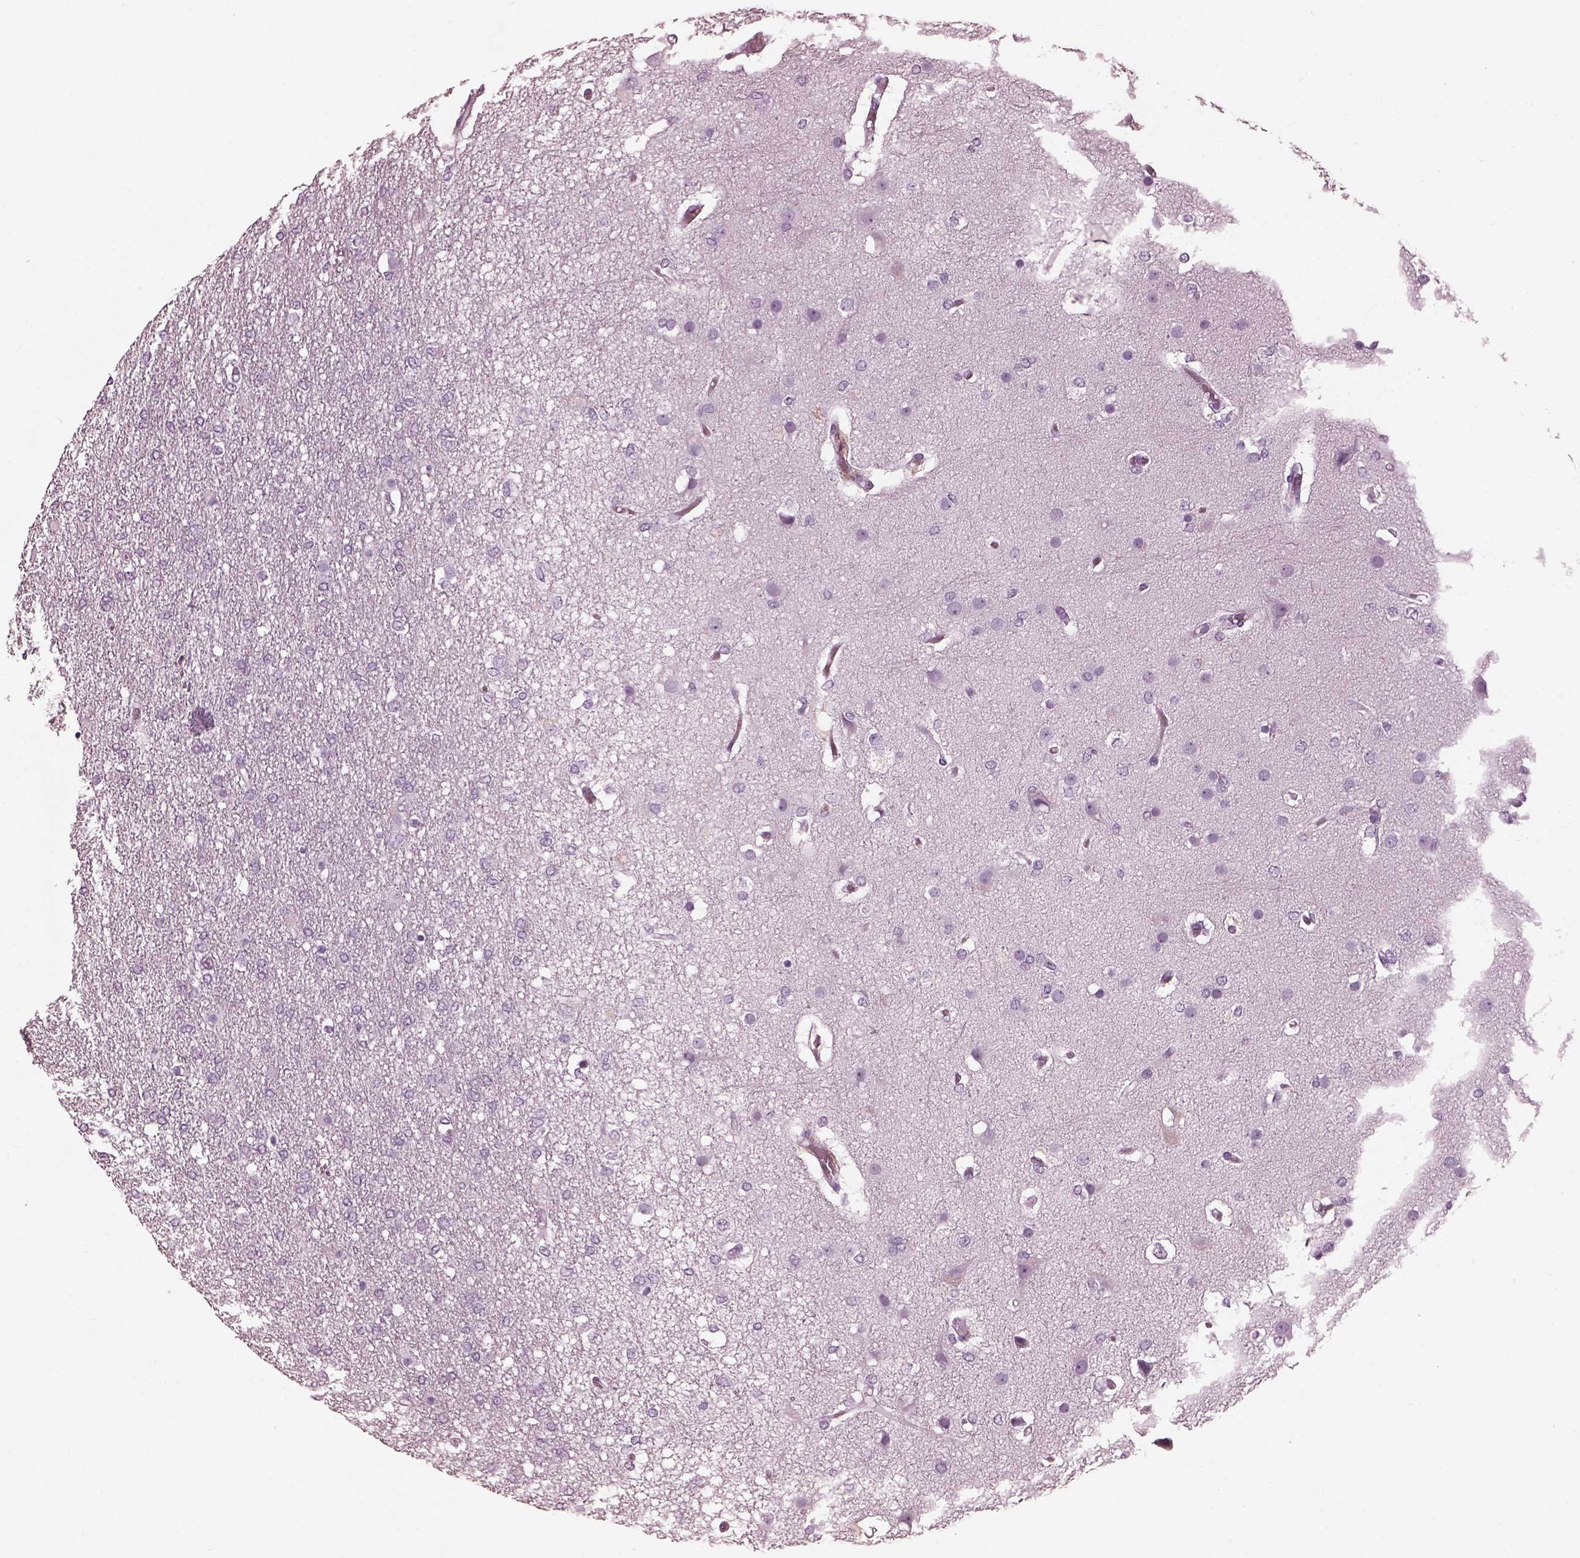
{"staining": {"intensity": "negative", "quantity": "none", "location": "none"}, "tissue": "glioma", "cell_type": "Tumor cells", "image_type": "cancer", "snomed": [{"axis": "morphology", "description": "Glioma, malignant, High grade"}, {"axis": "topography", "description": "Brain"}], "caption": "Malignant high-grade glioma was stained to show a protein in brown. There is no significant expression in tumor cells. Brightfield microscopy of immunohistochemistry stained with DAB (3,3'-diaminobenzidine) (brown) and hematoxylin (blue), captured at high magnification.", "gene": "FABP9", "patient": {"sex": "female", "age": 61}}